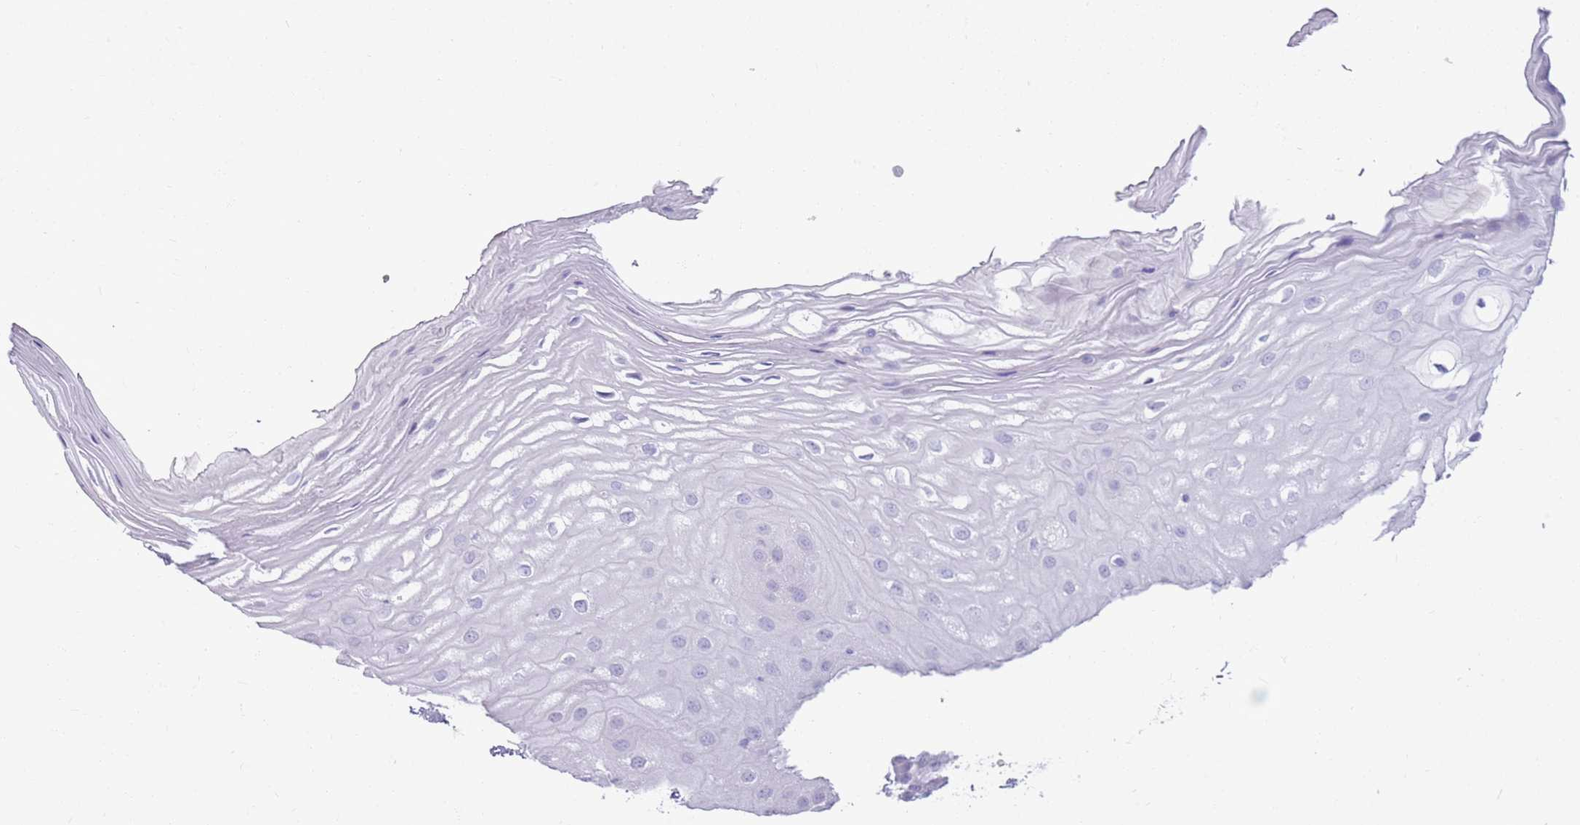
{"staining": {"intensity": "negative", "quantity": "none", "location": "none"}, "tissue": "oral mucosa", "cell_type": "Squamous epithelial cells", "image_type": "normal", "snomed": [{"axis": "morphology", "description": "Normal tissue, NOS"}, {"axis": "topography", "description": "Oral tissue"}, {"axis": "topography", "description": "Tounge, NOS"}], "caption": "This is a photomicrograph of IHC staining of normal oral mucosa, which shows no expression in squamous epithelial cells.", "gene": "ENSG00000263020", "patient": {"sex": "female", "age": 73}}